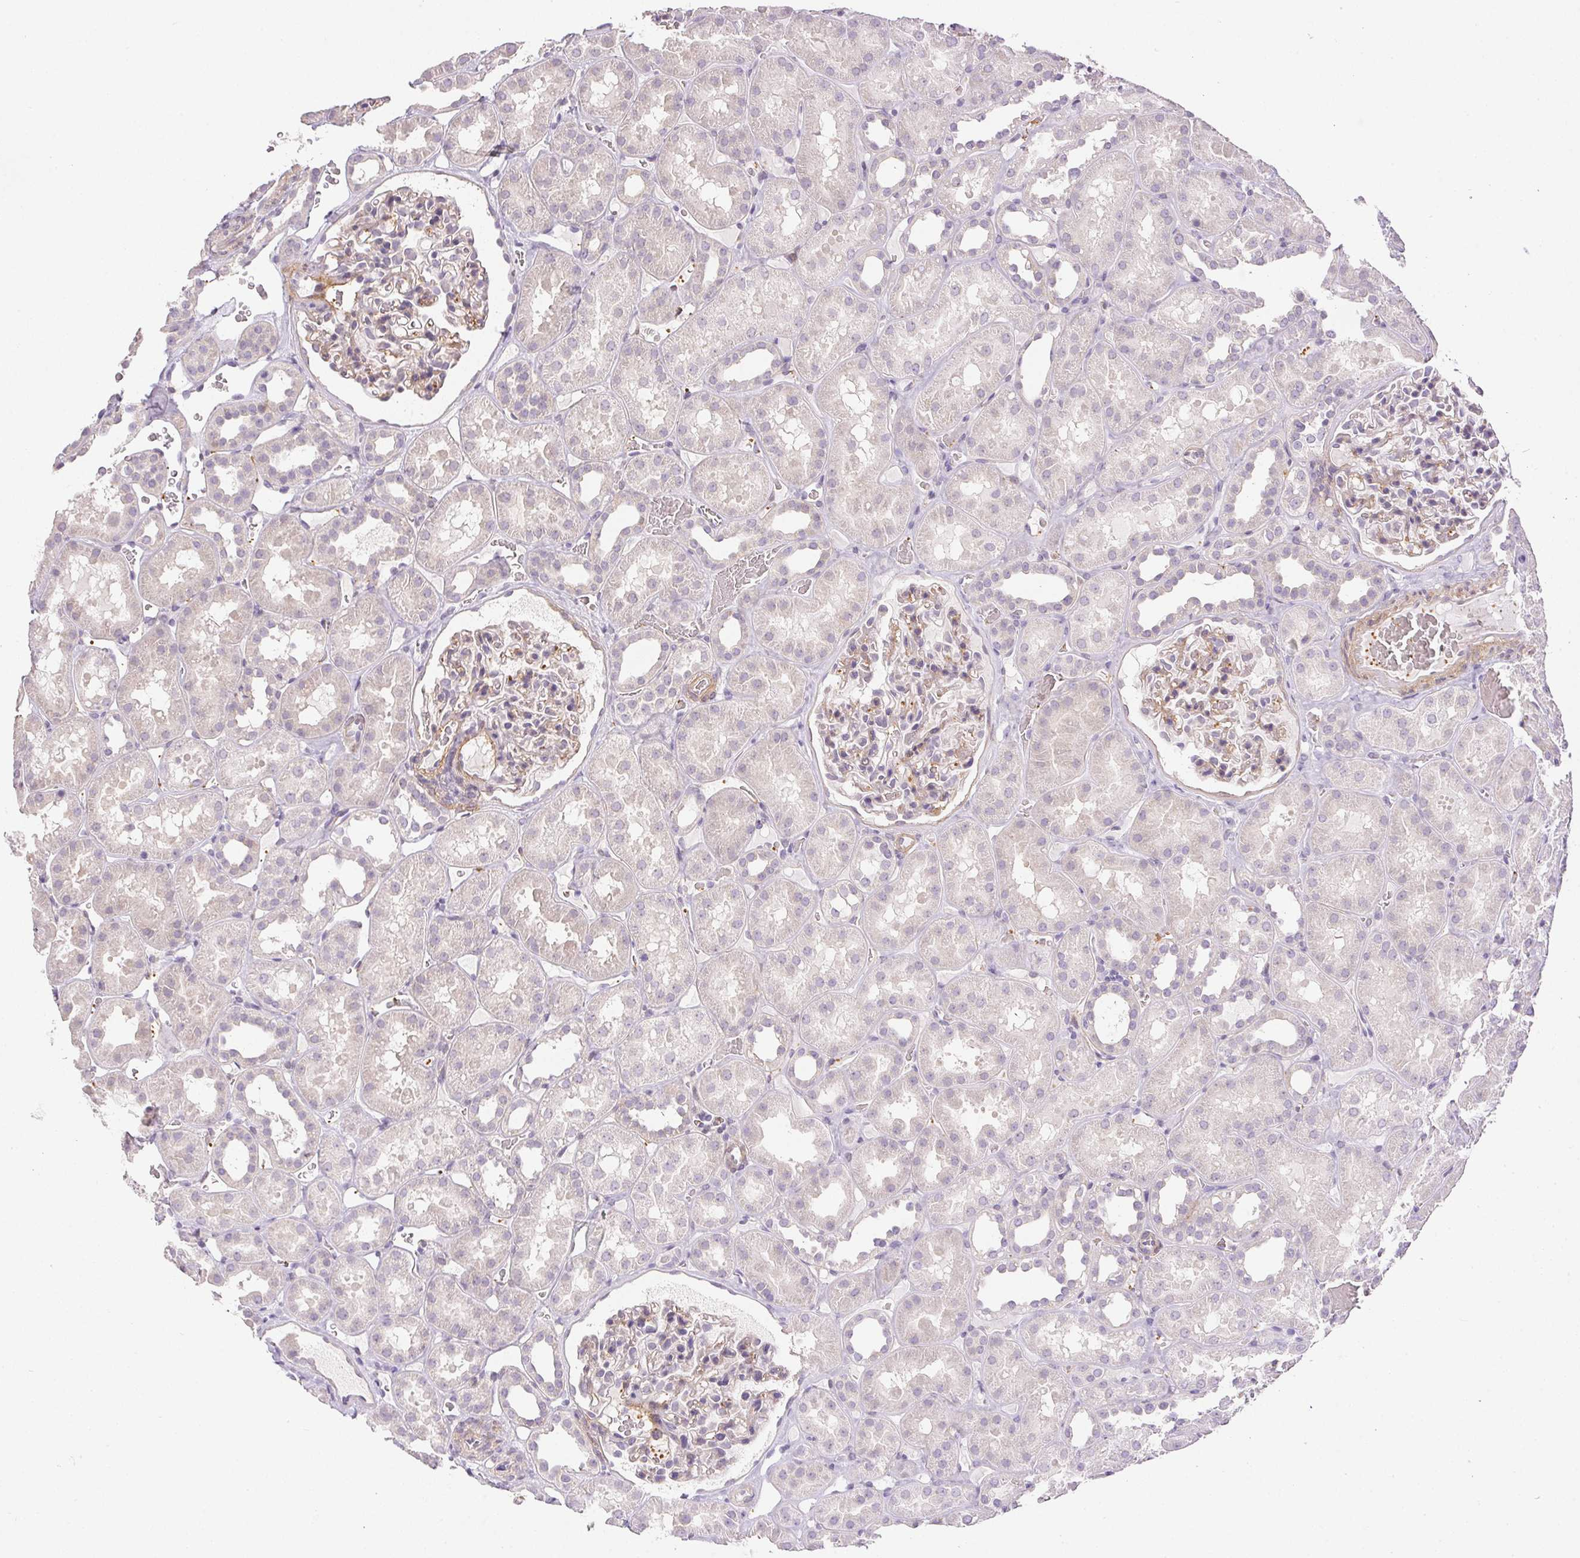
{"staining": {"intensity": "negative", "quantity": "none", "location": "none"}, "tissue": "kidney", "cell_type": "Cells in glomeruli", "image_type": "normal", "snomed": [{"axis": "morphology", "description": "Normal tissue, NOS"}, {"axis": "topography", "description": "Kidney"}], "caption": "Immunohistochemistry image of normal kidney: human kidney stained with DAB demonstrates no significant protein staining in cells in glomeruli. (DAB immunohistochemistry (IHC) visualized using brightfield microscopy, high magnification).", "gene": "PRL", "patient": {"sex": "female", "age": 41}}